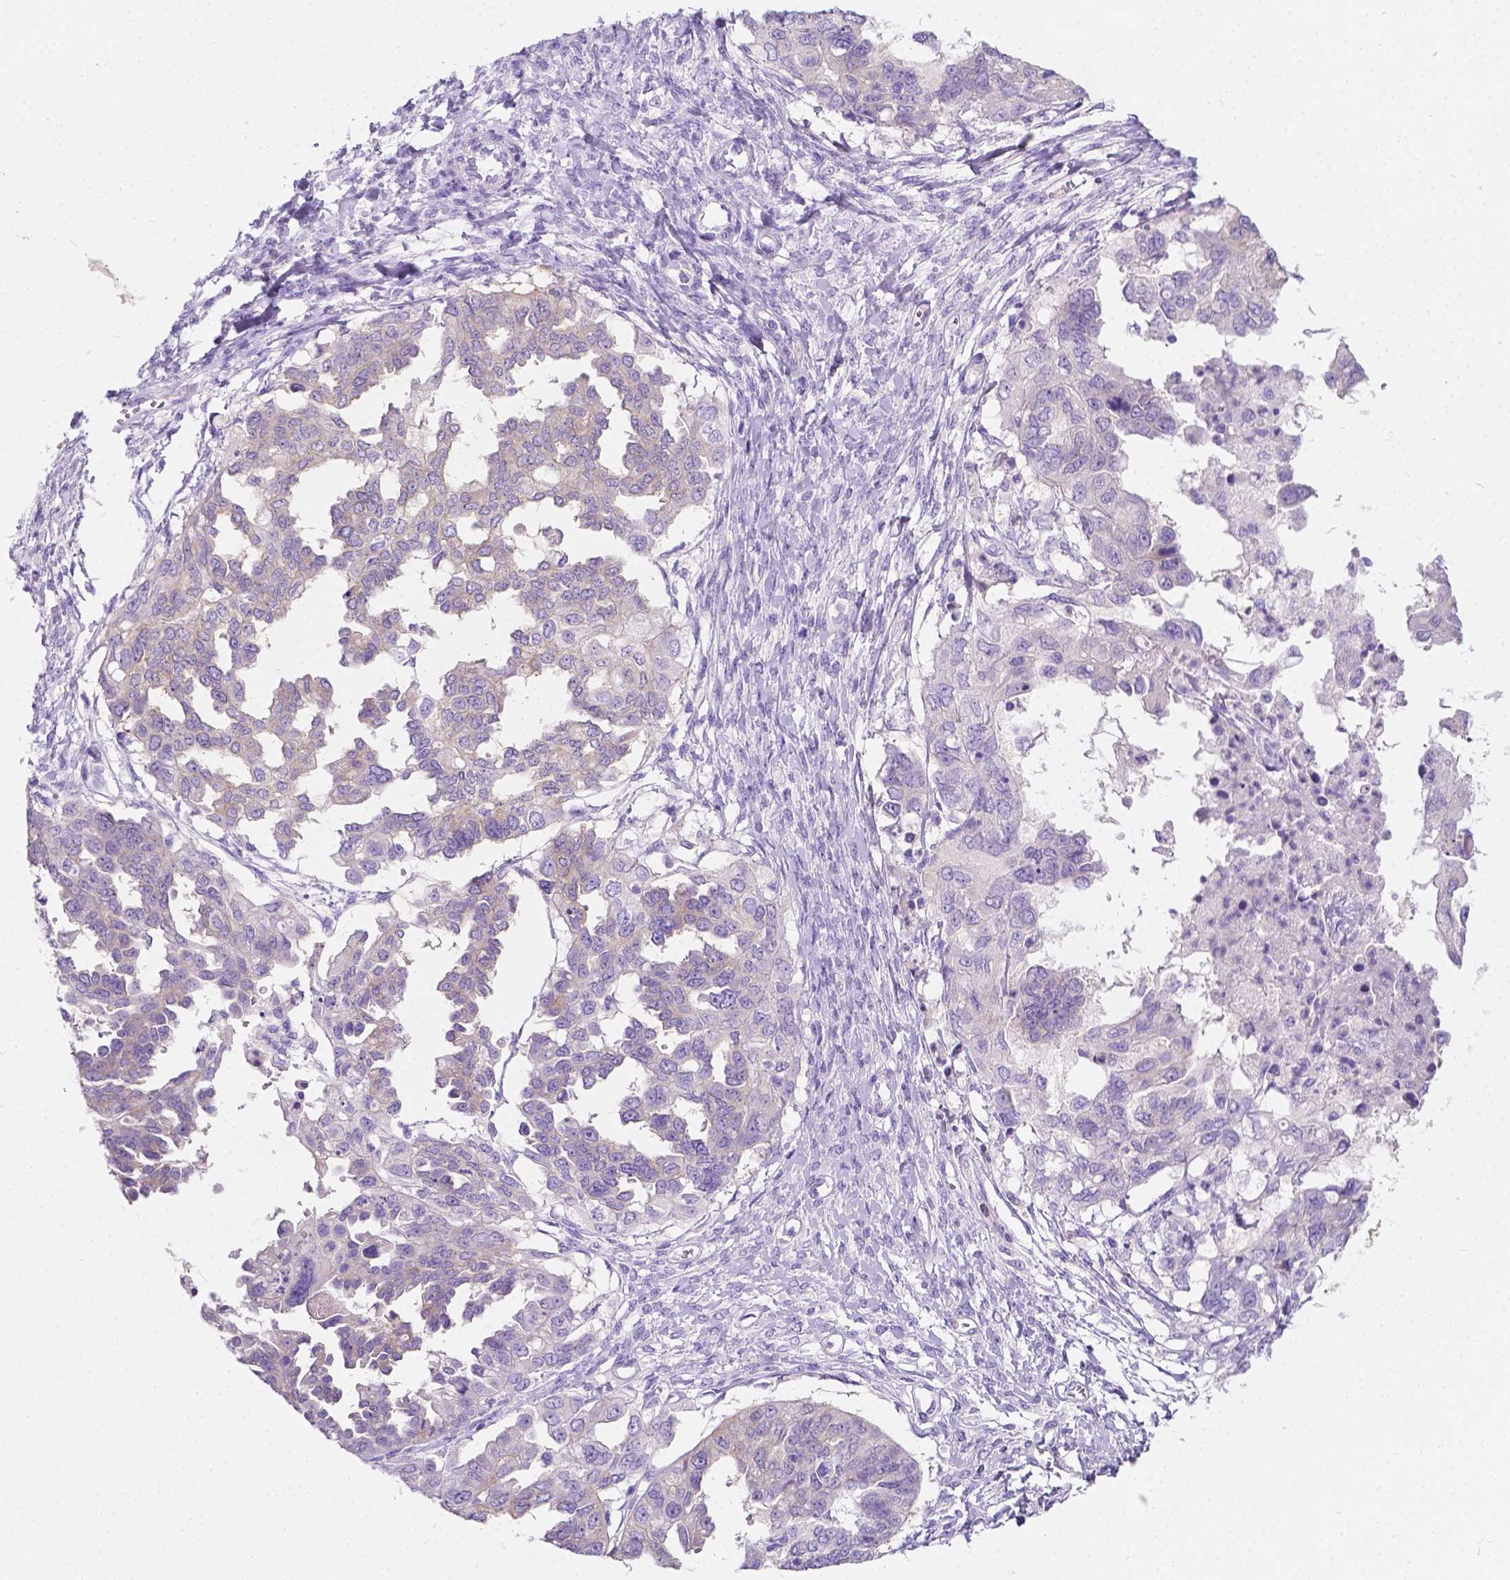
{"staining": {"intensity": "negative", "quantity": "none", "location": "none"}, "tissue": "ovarian cancer", "cell_type": "Tumor cells", "image_type": "cancer", "snomed": [{"axis": "morphology", "description": "Cystadenocarcinoma, serous, NOS"}, {"axis": "topography", "description": "Ovary"}], "caption": "Immunohistochemical staining of human ovarian cancer (serous cystadenocarcinoma) exhibits no significant staining in tumor cells.", "gene": "GNAO1", "patient": {"sex": "female", "age": 53}}